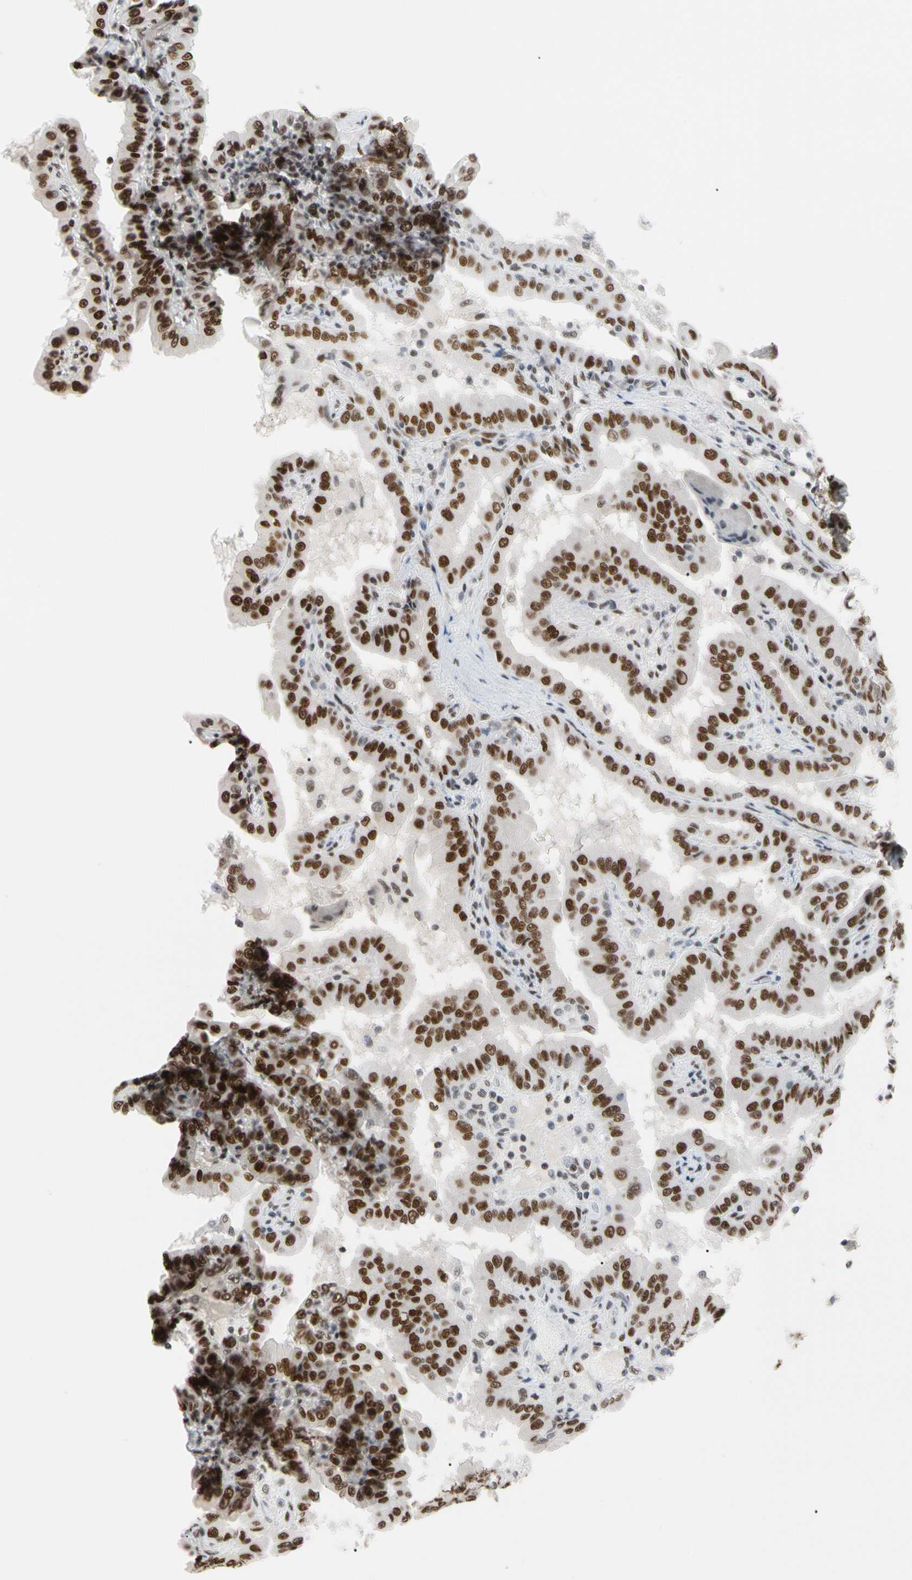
{"staining": {"intensity": "strong", "quantity": ">75%", "location": "nuclear"}, "tissue": "thyroid cancer", "cell_type": "Tumor cells", "image_type": "cancer", "snomed": [{"axis": "morphology", "description": "Papillary adenocarcinoma, NOS"}, {"axis": "topography", "description": "Thyroid gland"}], "caption": "Thyroid cancer (papillary adenocarcinoma) stained for a protein (brown) displays strong nuclear positive positivity in about >75% of tumor cells.", "gene": "FAM98B", "patient": {"sex": "male", "age": 33}}